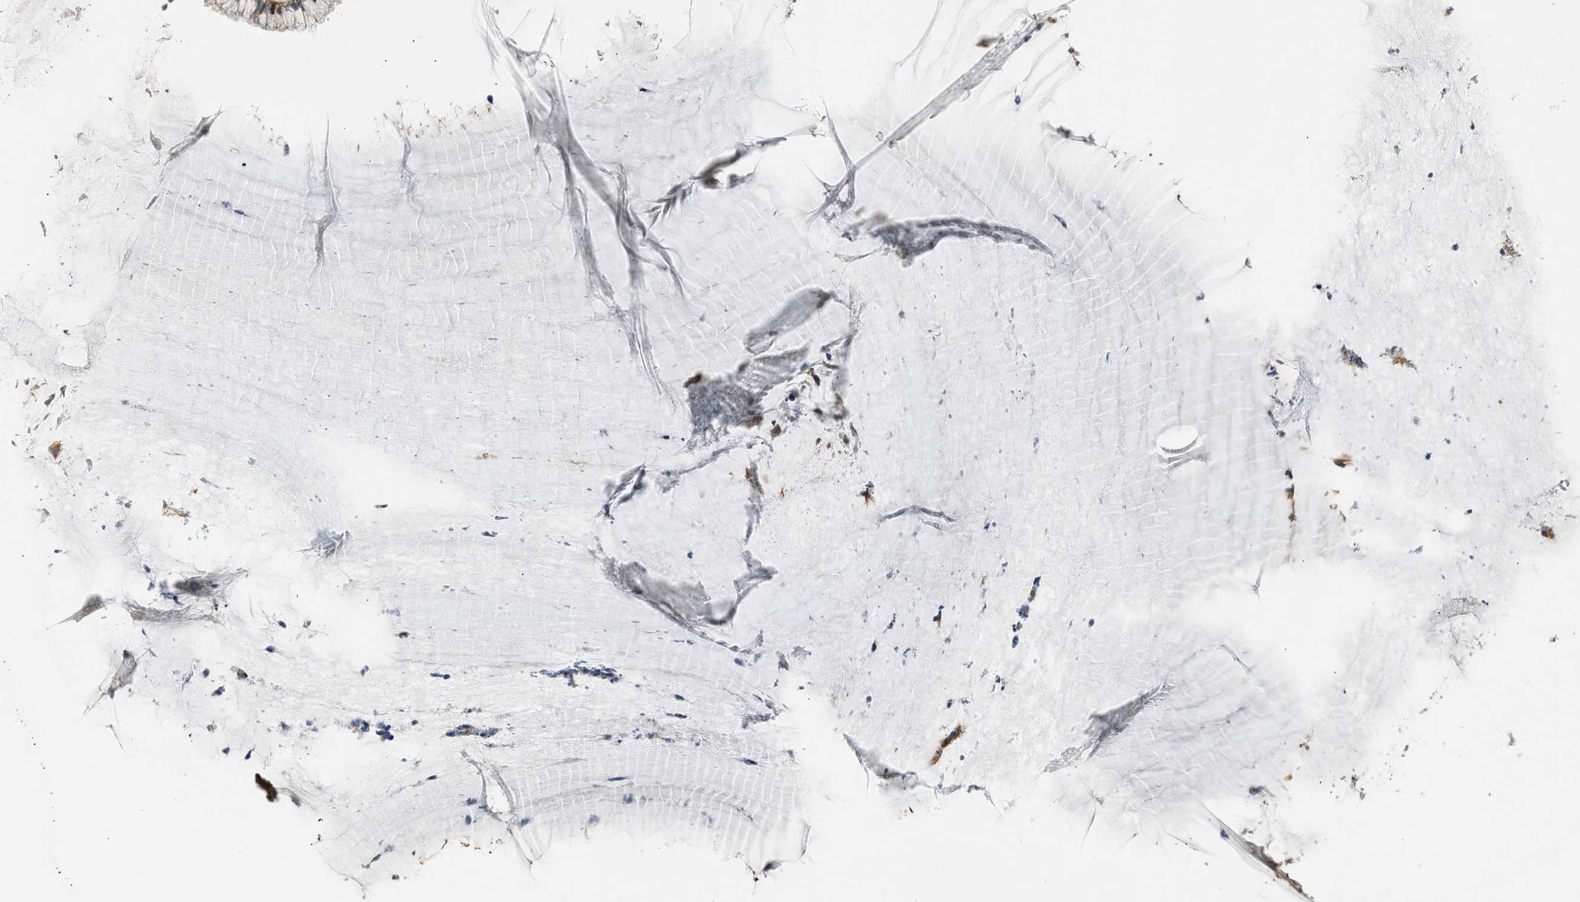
{"staining": {"intensity": "moderate", "quantity": ">75%", "location": "cytoplasmic/membranous"}, "tissue": "cervix", "cell_type": "Glandular cells", "image_type": "normal", "snomed": [{"axis": "morphology", "description": "Normal tissue, NOS"}, {"axis": "topography", "description": "Cervix"}], "caption": "Benign cervix exhibits moderate cytoplasmic/membranous expression in approximately >75% of glandular cells (Brightfield microscopy of DAB IHC at high magnification)..", "gene": "EDNRA", "patient": {"sex": "female", "age": 77}}